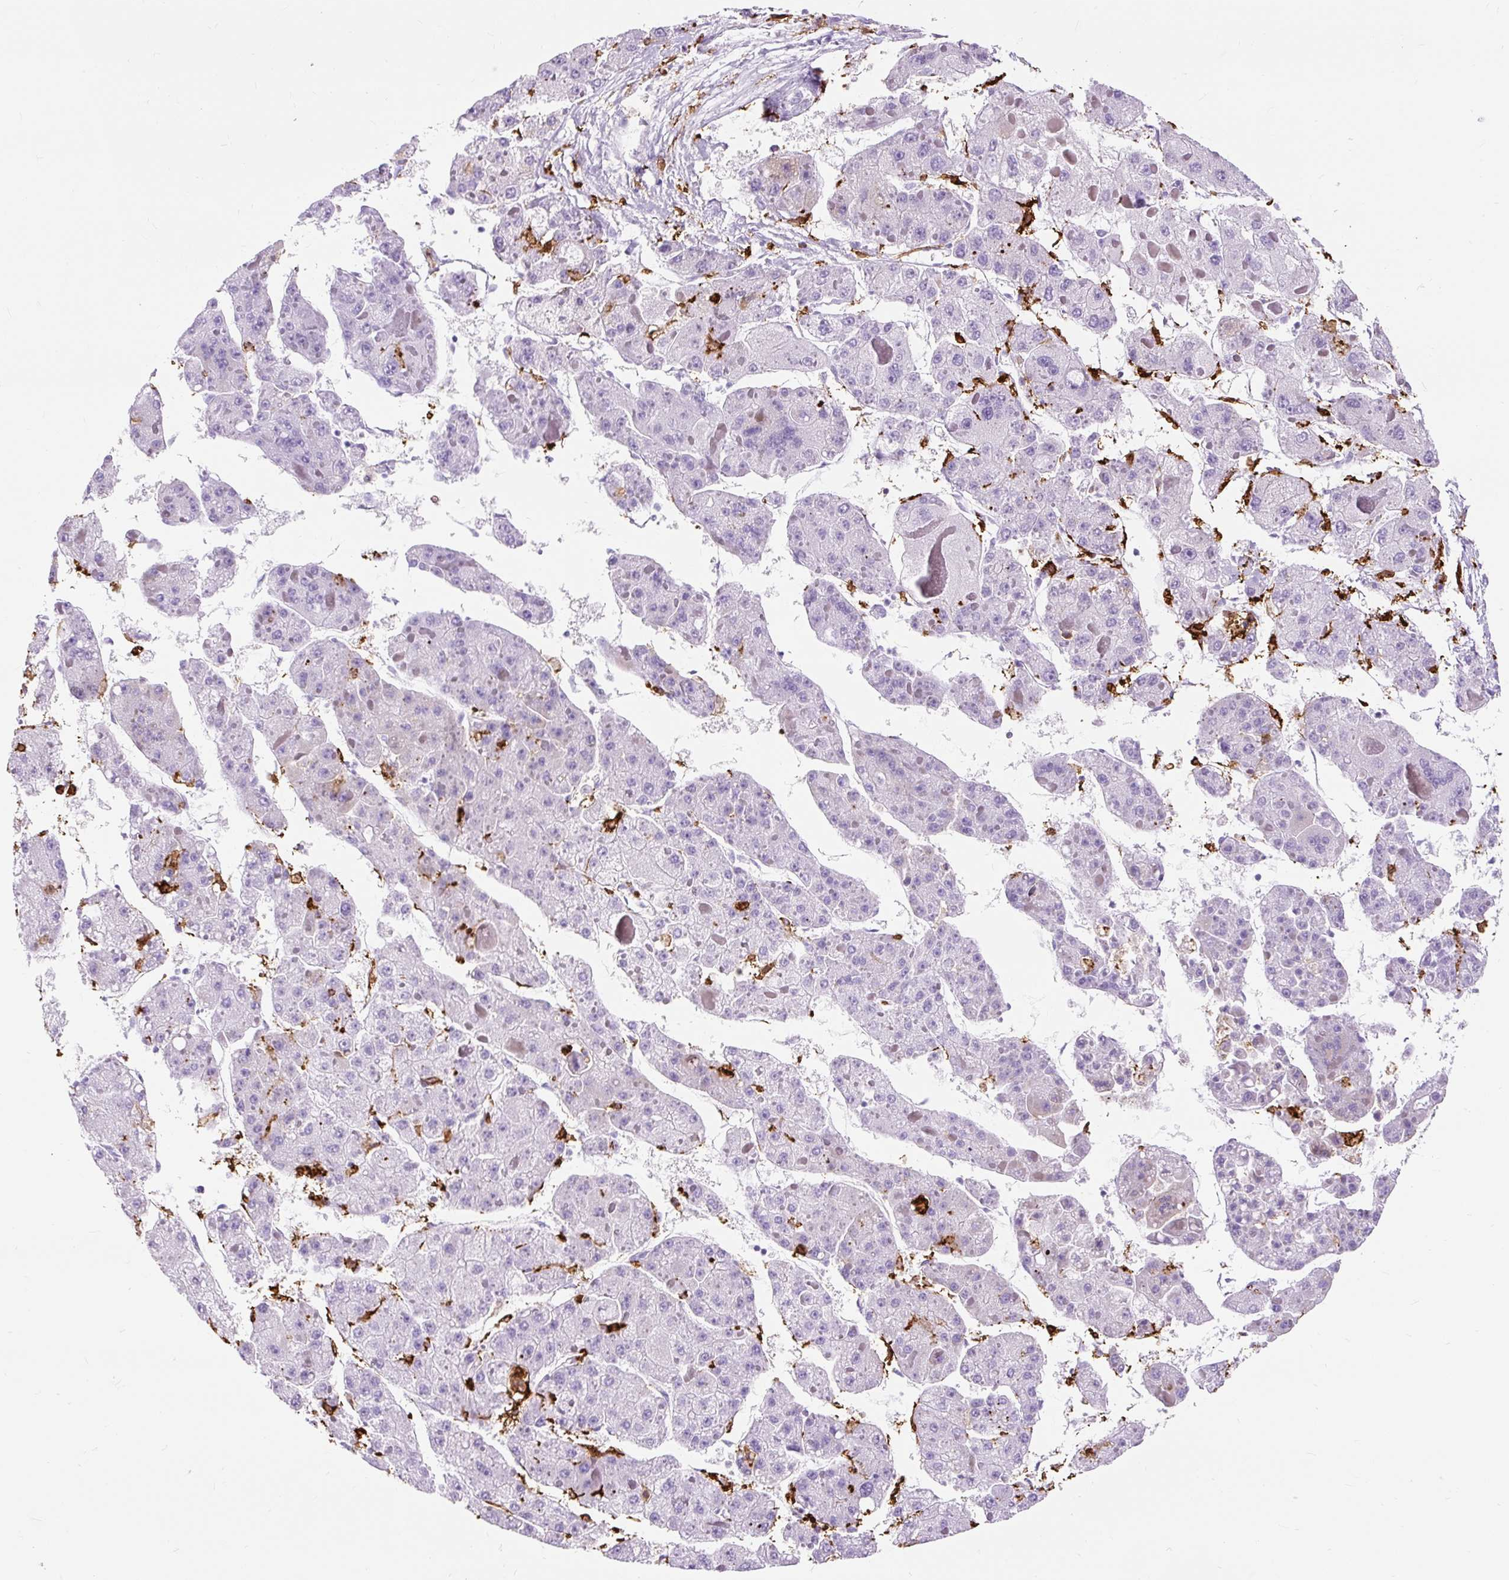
{"staining": {"intensity": "negative", "quantity": "none", "location": "none"}, "tissue": "liver cancer", "cell_type": "Tumor cells", "image_type": "cancer", "snomed": [{"axis": "morphology", "description": "Carcinoma, Hepatocellular, NOS"}, {"axis": "topography", "description": "Liver"}], "caption": "The histopathology image reveals no staining of tumor cells in liver hepatocellular carcinoma. (DAB immunohistochemistry visualized using brightfield microscopy, high magnification).", "gene": "HLA-DRA", "patient": {"sex": "female", "age": 73}}